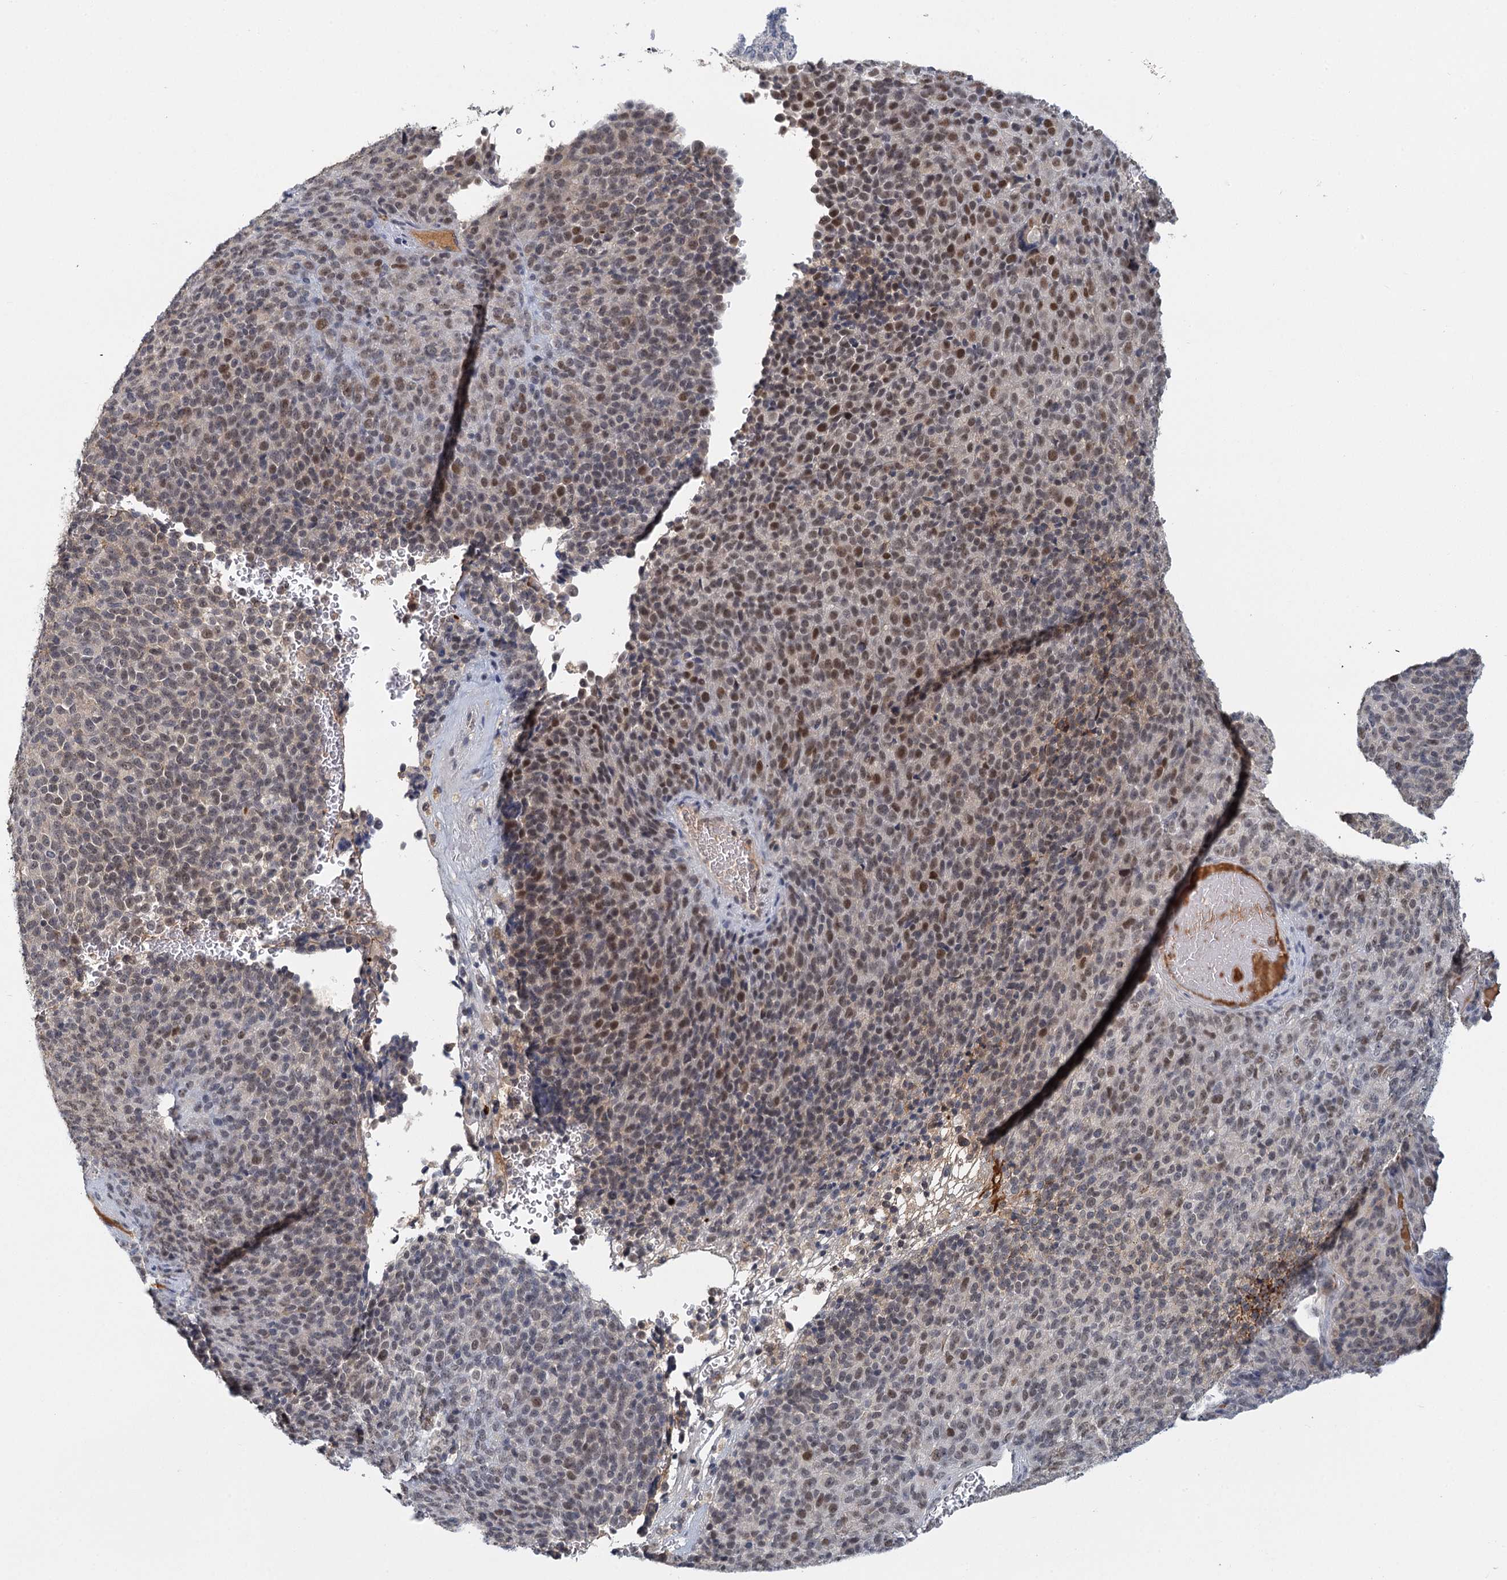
{"staining": {"intensity": "moderate", "quantity": "25%-75%", "location": "nuclear"}, "tissue": "melanoma", "cell_type": "Tumor cells", "image_type": "cancer", "snomed": [{"axis": "morphology", "description": "Malignant melanoma, Metastatic site"}, {"axis": "topography", "description": "Brain"}], "caption": "Protein expression analysis of human malignant melanoma (metastatic site) reveals moderate nuclear positivity in approximately 25%-75% of tumor cells.", "gene": "GPATCH11", "patient": {"sex": "female", "age": 56}}